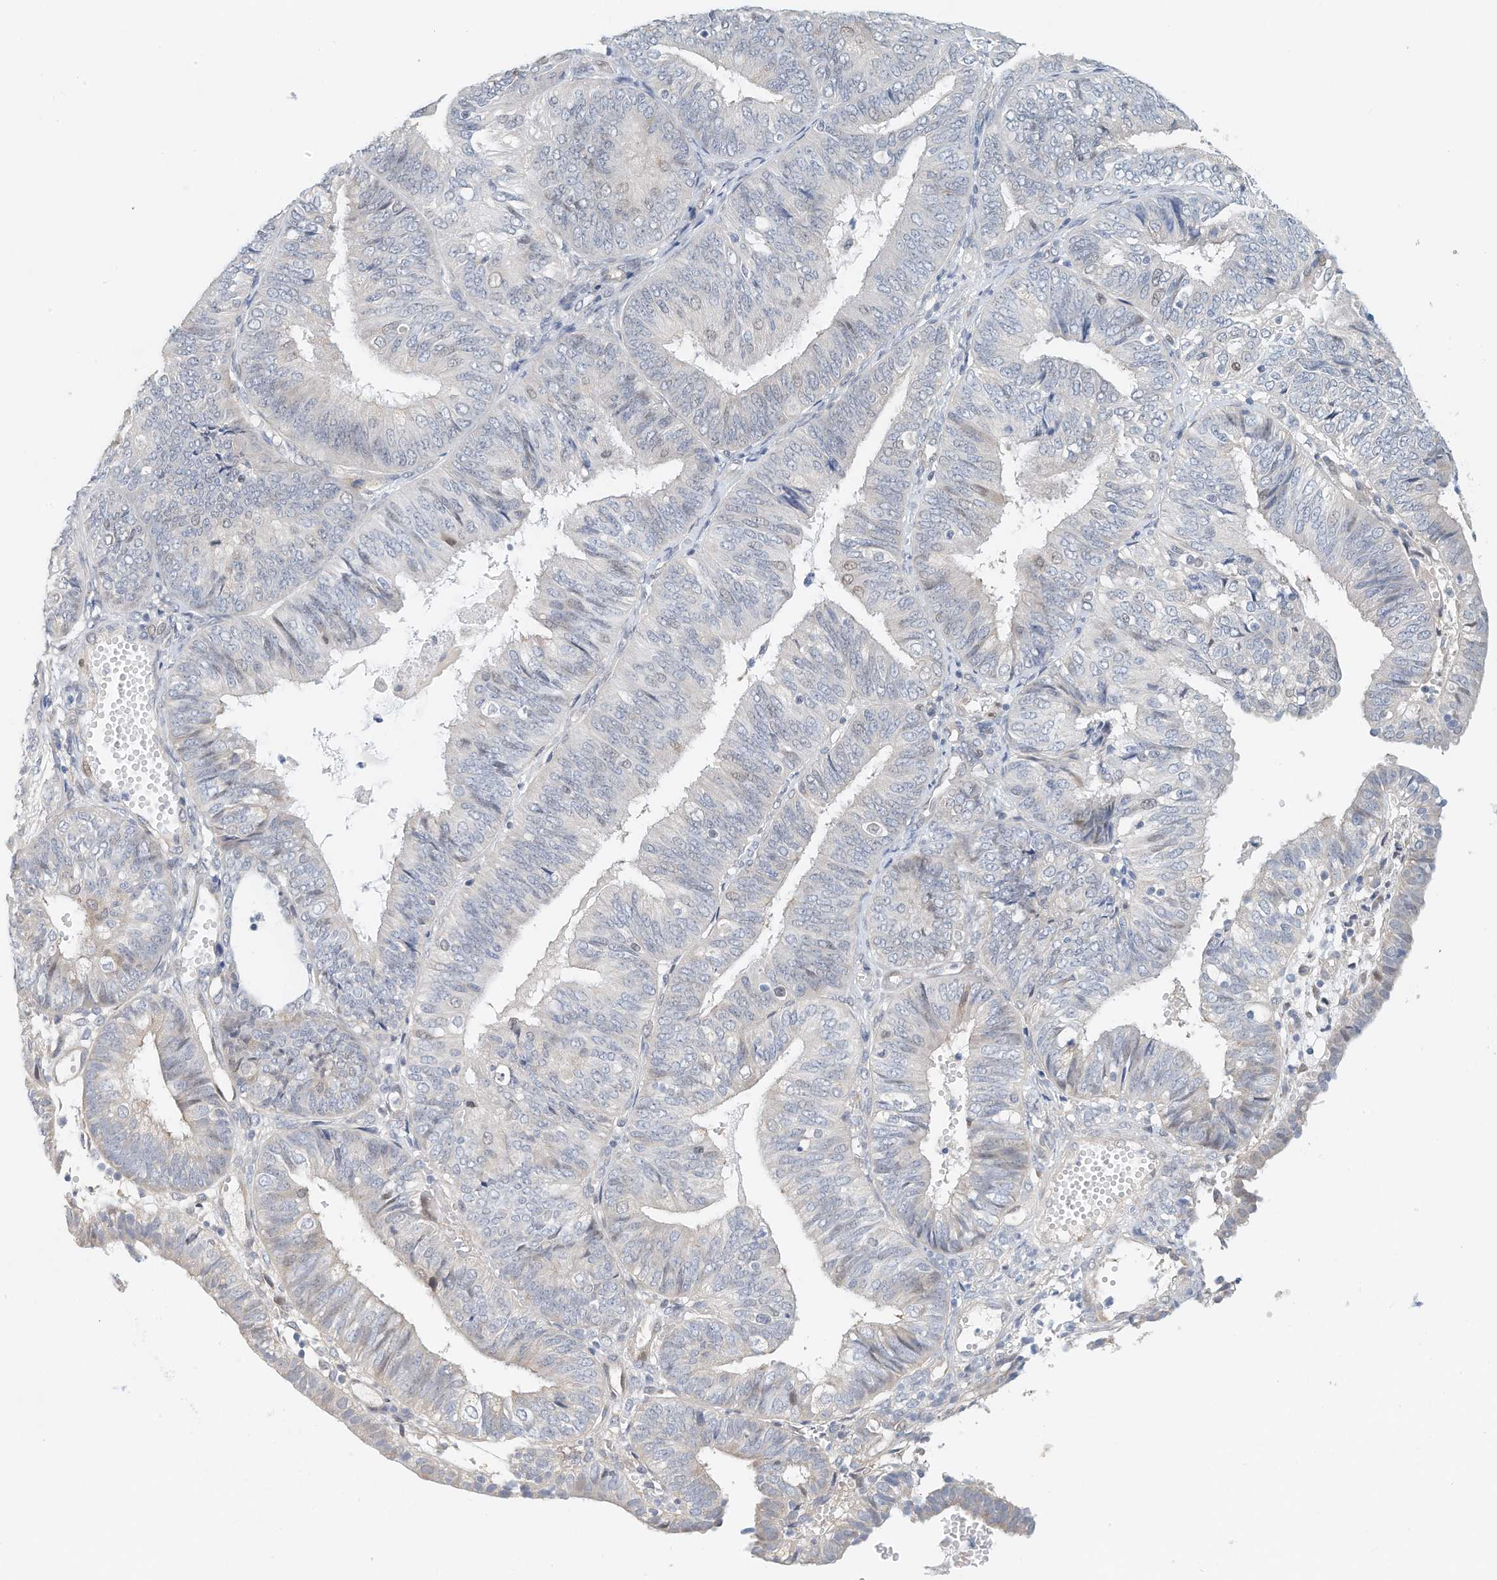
{"staining": {"intensity": "negative", "quantity": "none", "location": "none"}, "tissue": "endometrial cancer", "cell_type": "Tumor cells", "image_type": "cancer", "snomed": [{"axis": "morphology", "description": "Adenocarcinoma, NOS"}, {"axis": "topography", "description": "Endometrium"}], "caption": "Tumor cells show no significant staining in endometrial cancer. The staining is performed using DAB brown chromogen with nuclei counter-stained in using hematoxylin.", "gene": "ARHGAP28", "patient": {"sex": "female", "age": 58}}